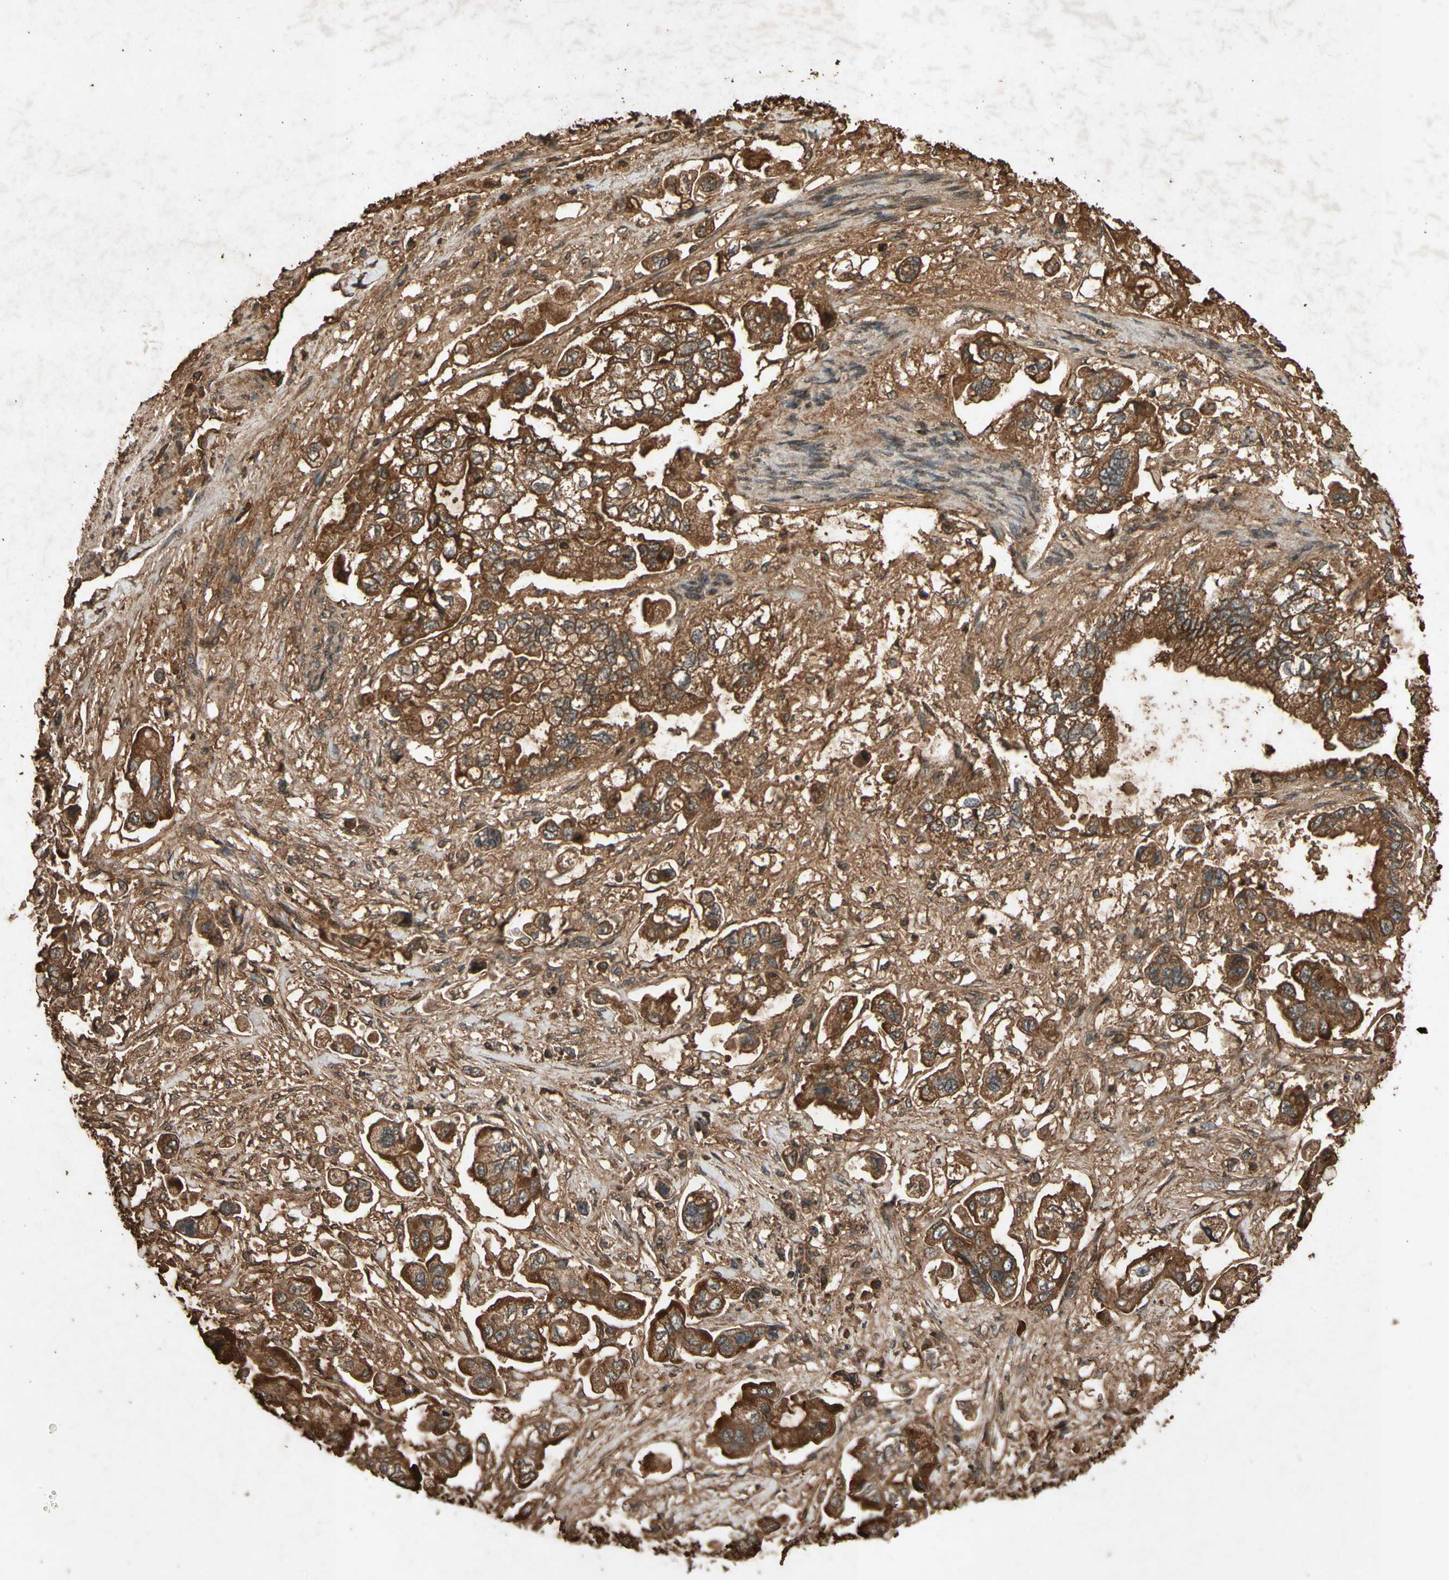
{"staining": {"intensity": "strong", "quantity": ">75%", "location": "cytoplasmic/membranous"}, "tissue": "stomach cancer", "cell_type": "Tumor cells", "image_type": "cancer", "snomed": [{"axis": "morphology", "description": "Adenocarcinoma, NOS"}, {"axis": "topography", "description": "Stomach"}], "caption": "Strong cytoplasmic/membranous protein expression is appreciated in about >75% of tumor cells in stomach adenocarcinoma. The protein of interest is stained brown, and the nuclei are stained in blue (DAB (3,3'-diaminobenzidine) IHC with brightfield microscopy, high magnification).", "gene": "TXN2", "patient": {"sex": "male", "age": 62}}